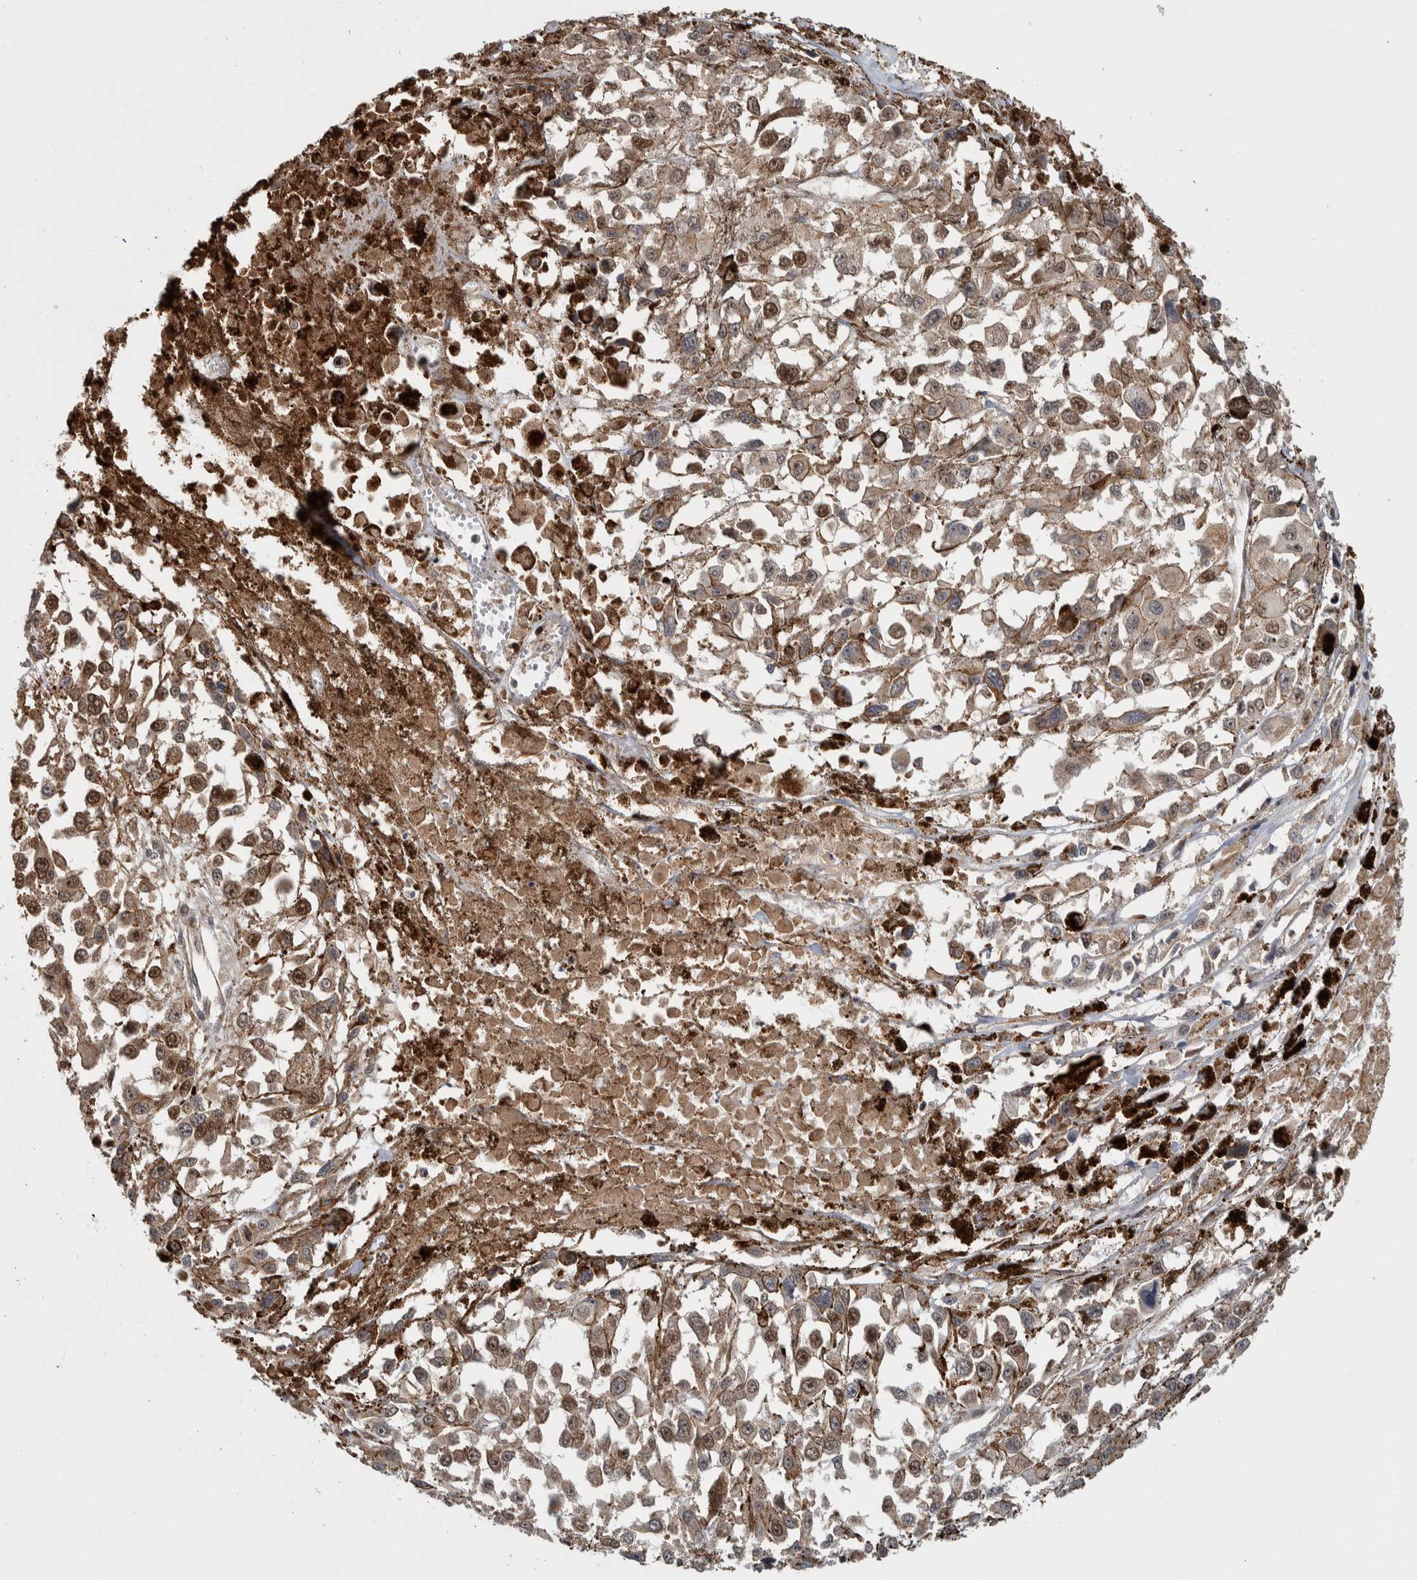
{"staining": {"intensity": "weak", "quantity": ">75%", "location": "nuclear"}, "tissue": "melanoma", "cell_type": "Tumor cells", "image_type": "cancer", "snomed": [{"axis": "morphology", "description": "Malignant melanoma, Metastatic site"}, {"axis": "topography", "description": "Lymph node"}], "caption": "IHC (DAB) staining of human malignant melanoma (metastatic site) demonstrates weak nuclear protein expression in approximately >75% of tumor cells.", "gene": "RPS6KA4", "patient": {"sex": "male", "age": 59}}